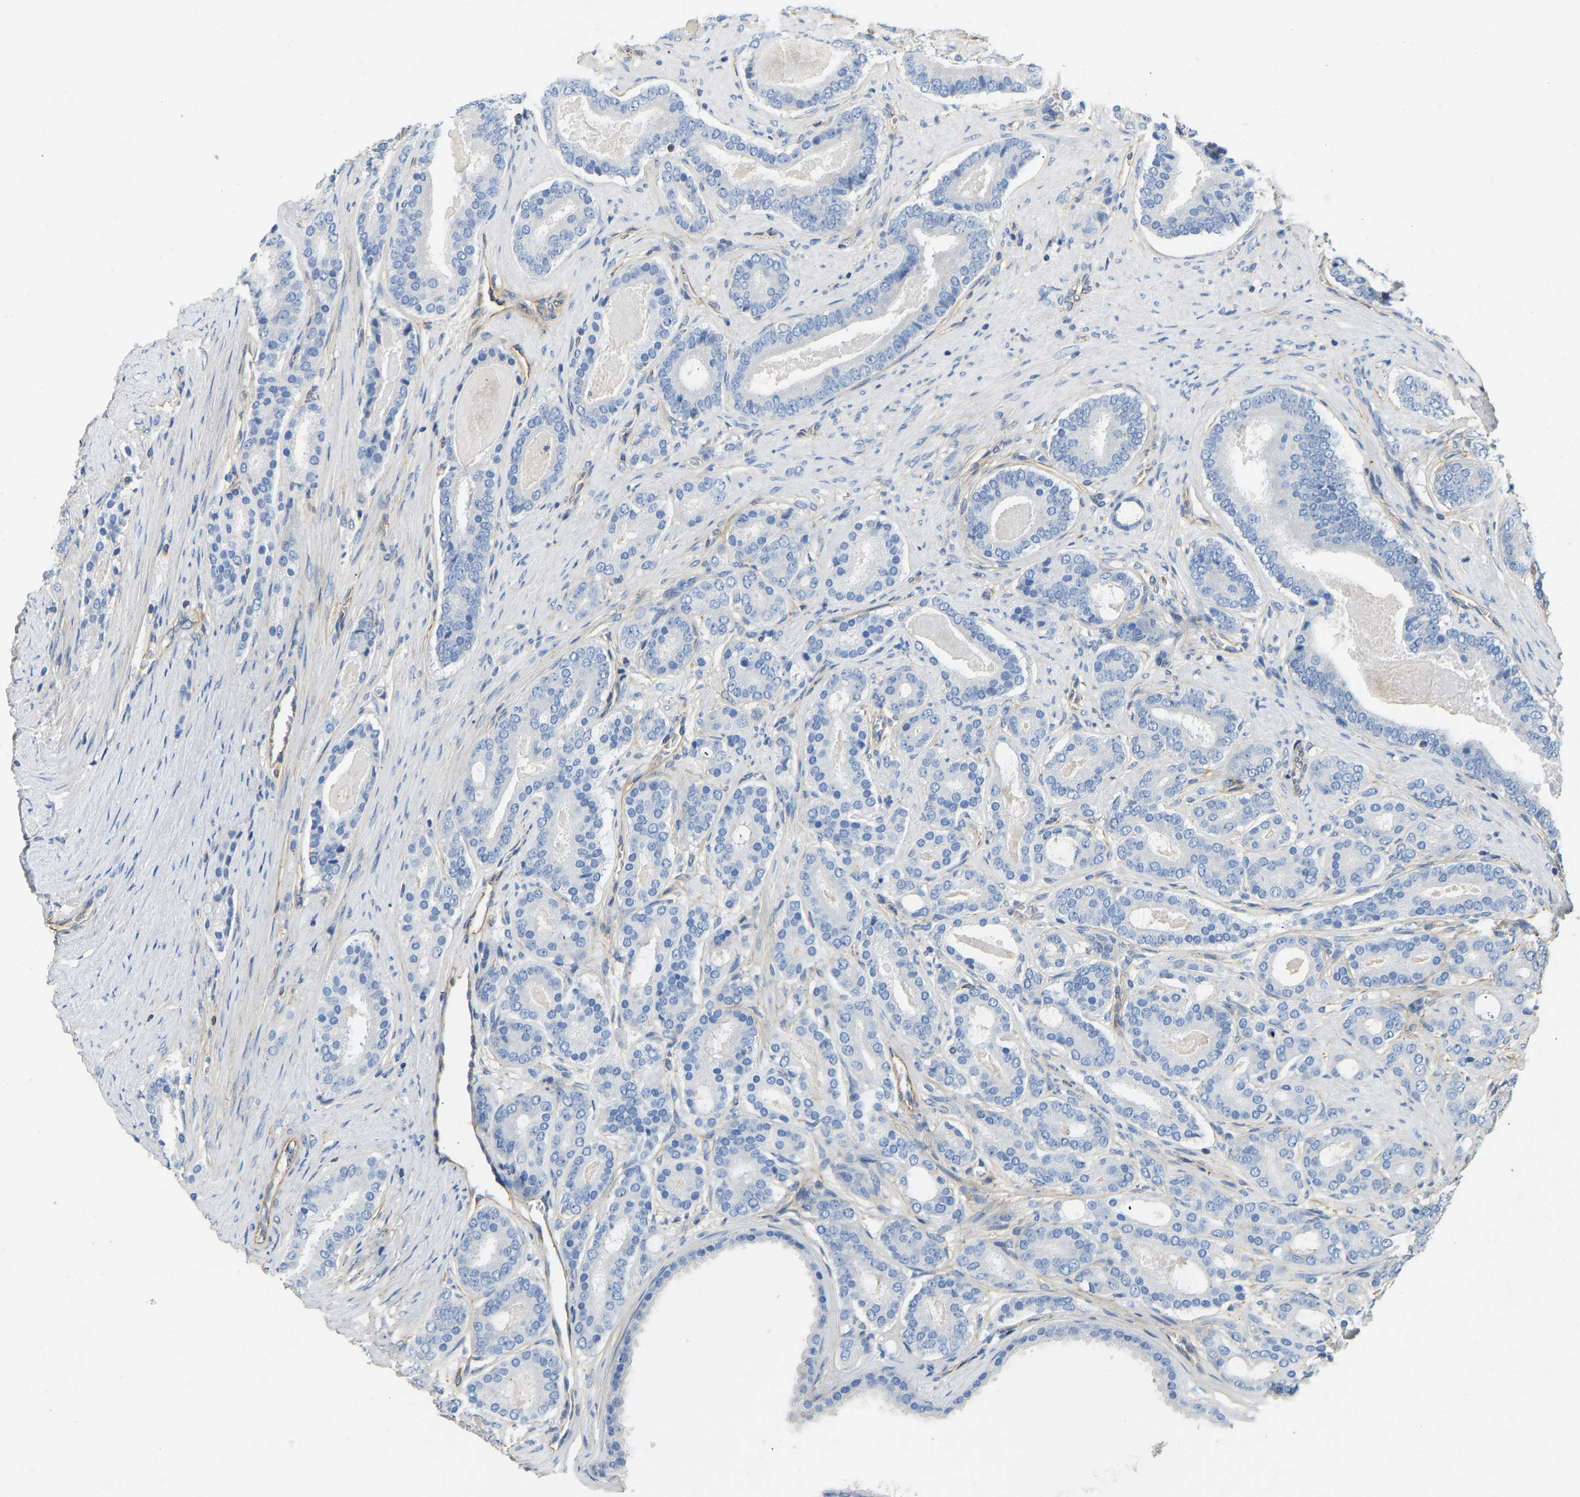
{"staining": {"intensity": "negative", "quantity": "none", "location": "none"}, "tissue": "prostate cancer", "cell_type": "Tumor cells", "image_type": "cancer", "snomed": [{"axis": "morphology", "description": "Adenocarcinoma, High grade"}, {"axis": "topography", "description": "Prostate"}], "caption": "Immunohistochemistry photomicrograph of prostate adenocarcinoma (high-grade) stained for a protein (brown), which exhibits no expression in tumor cells.", "gene": "TECTA", "patient": {"sex": "male", "age": 60}}